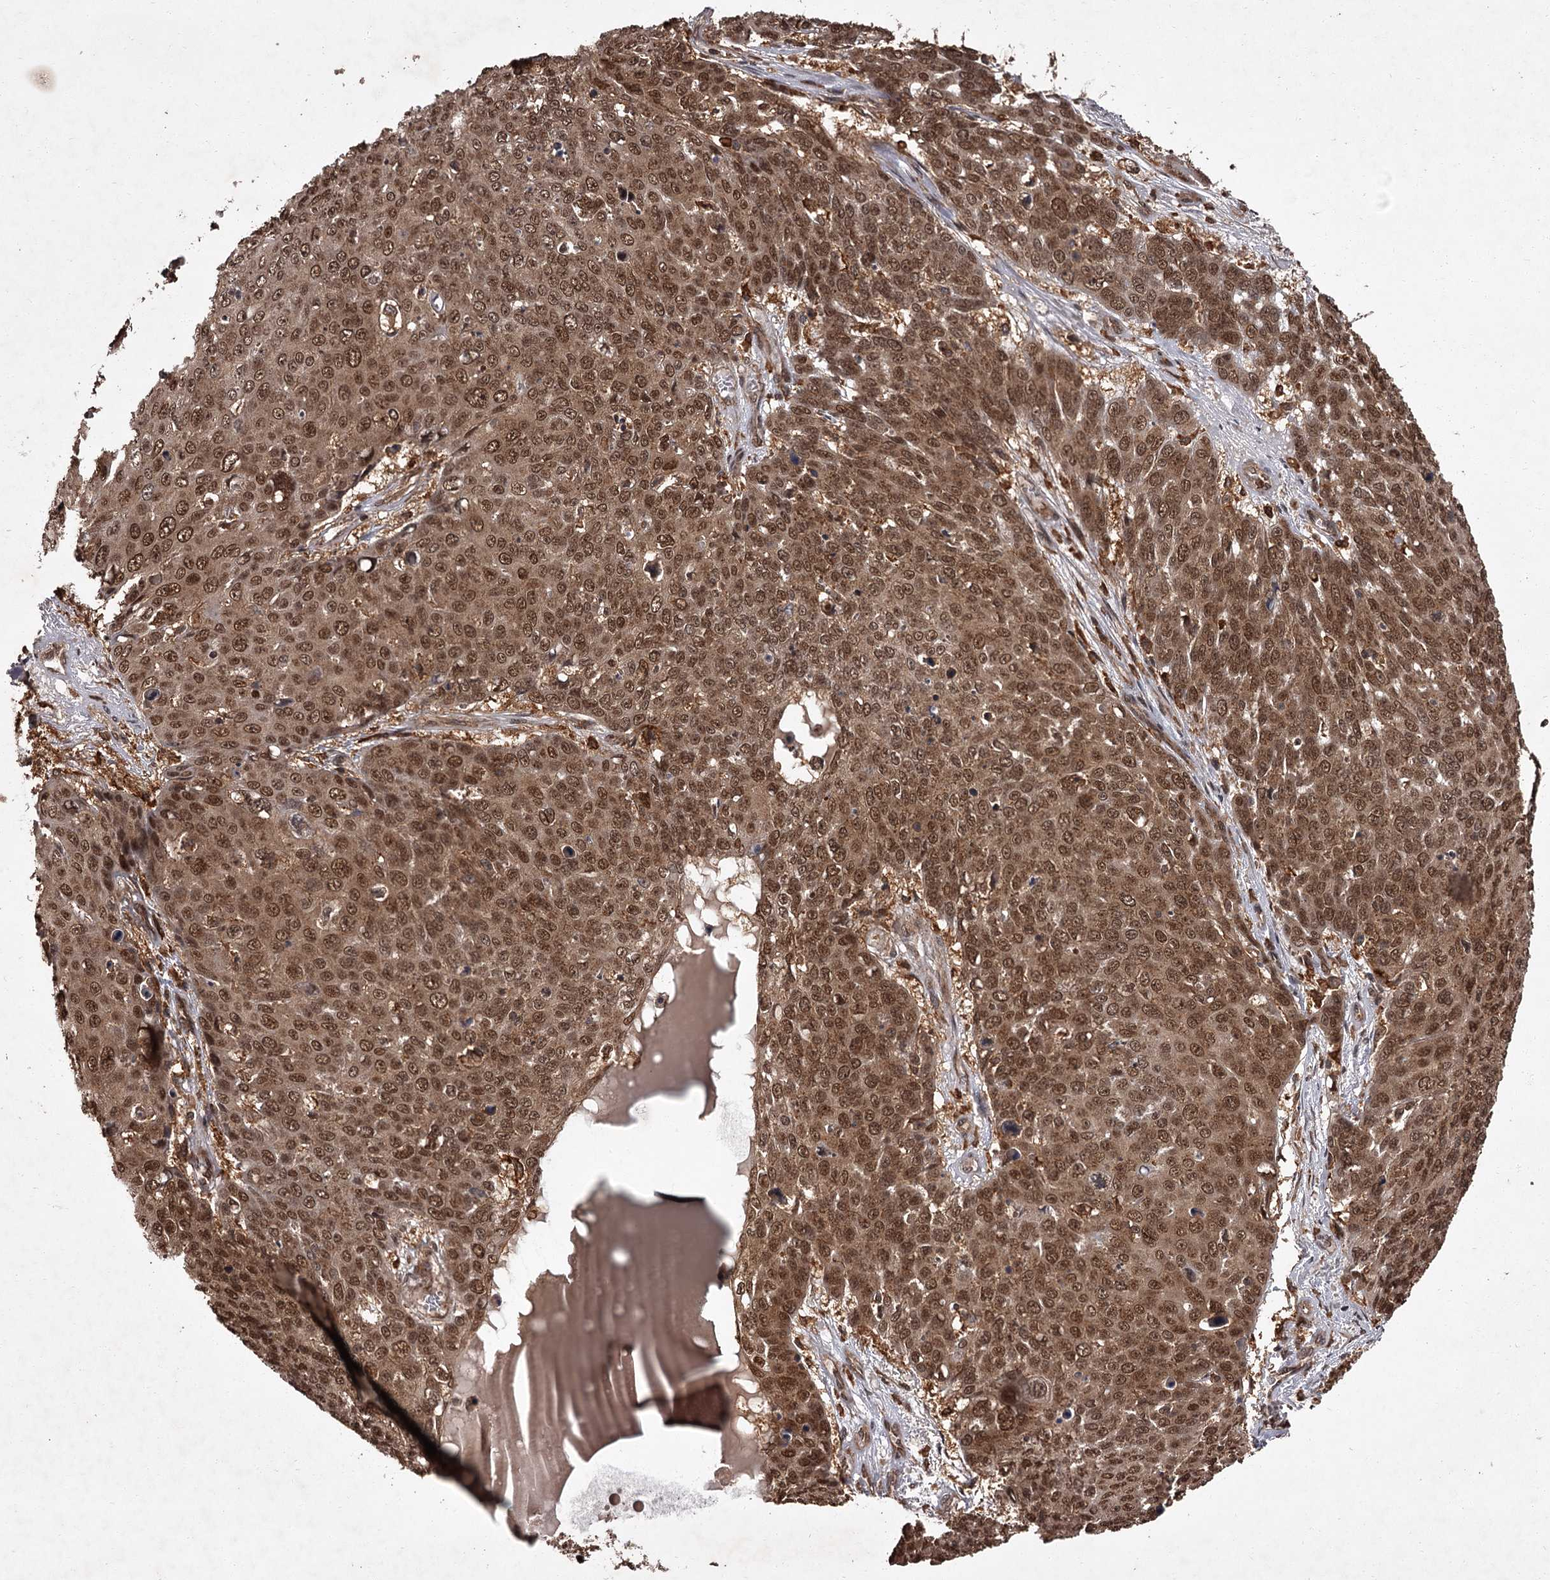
{"staining": {"intensity": "moderate", "quantity": ">75%", "location": "cytoplasmic/membranous,nuclear"}, "tissue": "skin cancer", "cell_type": "Tumor cells", "image_type": "cancer", "snomed": [{"axis": "morphology", "description": "Squamous cell carcinoma, NOS"}, {"axis": "topography", "description": "Skin"}], "caption": "Squamous cell carcinoma (skin) was stained to show a protein in brown. There is medium levels of moderate cytoplasmic/membranous and nuclear positivity in about >75% of tumor cells.", "gene": "TBC1D23", "patient": {"sex": "male", "age": 71}}